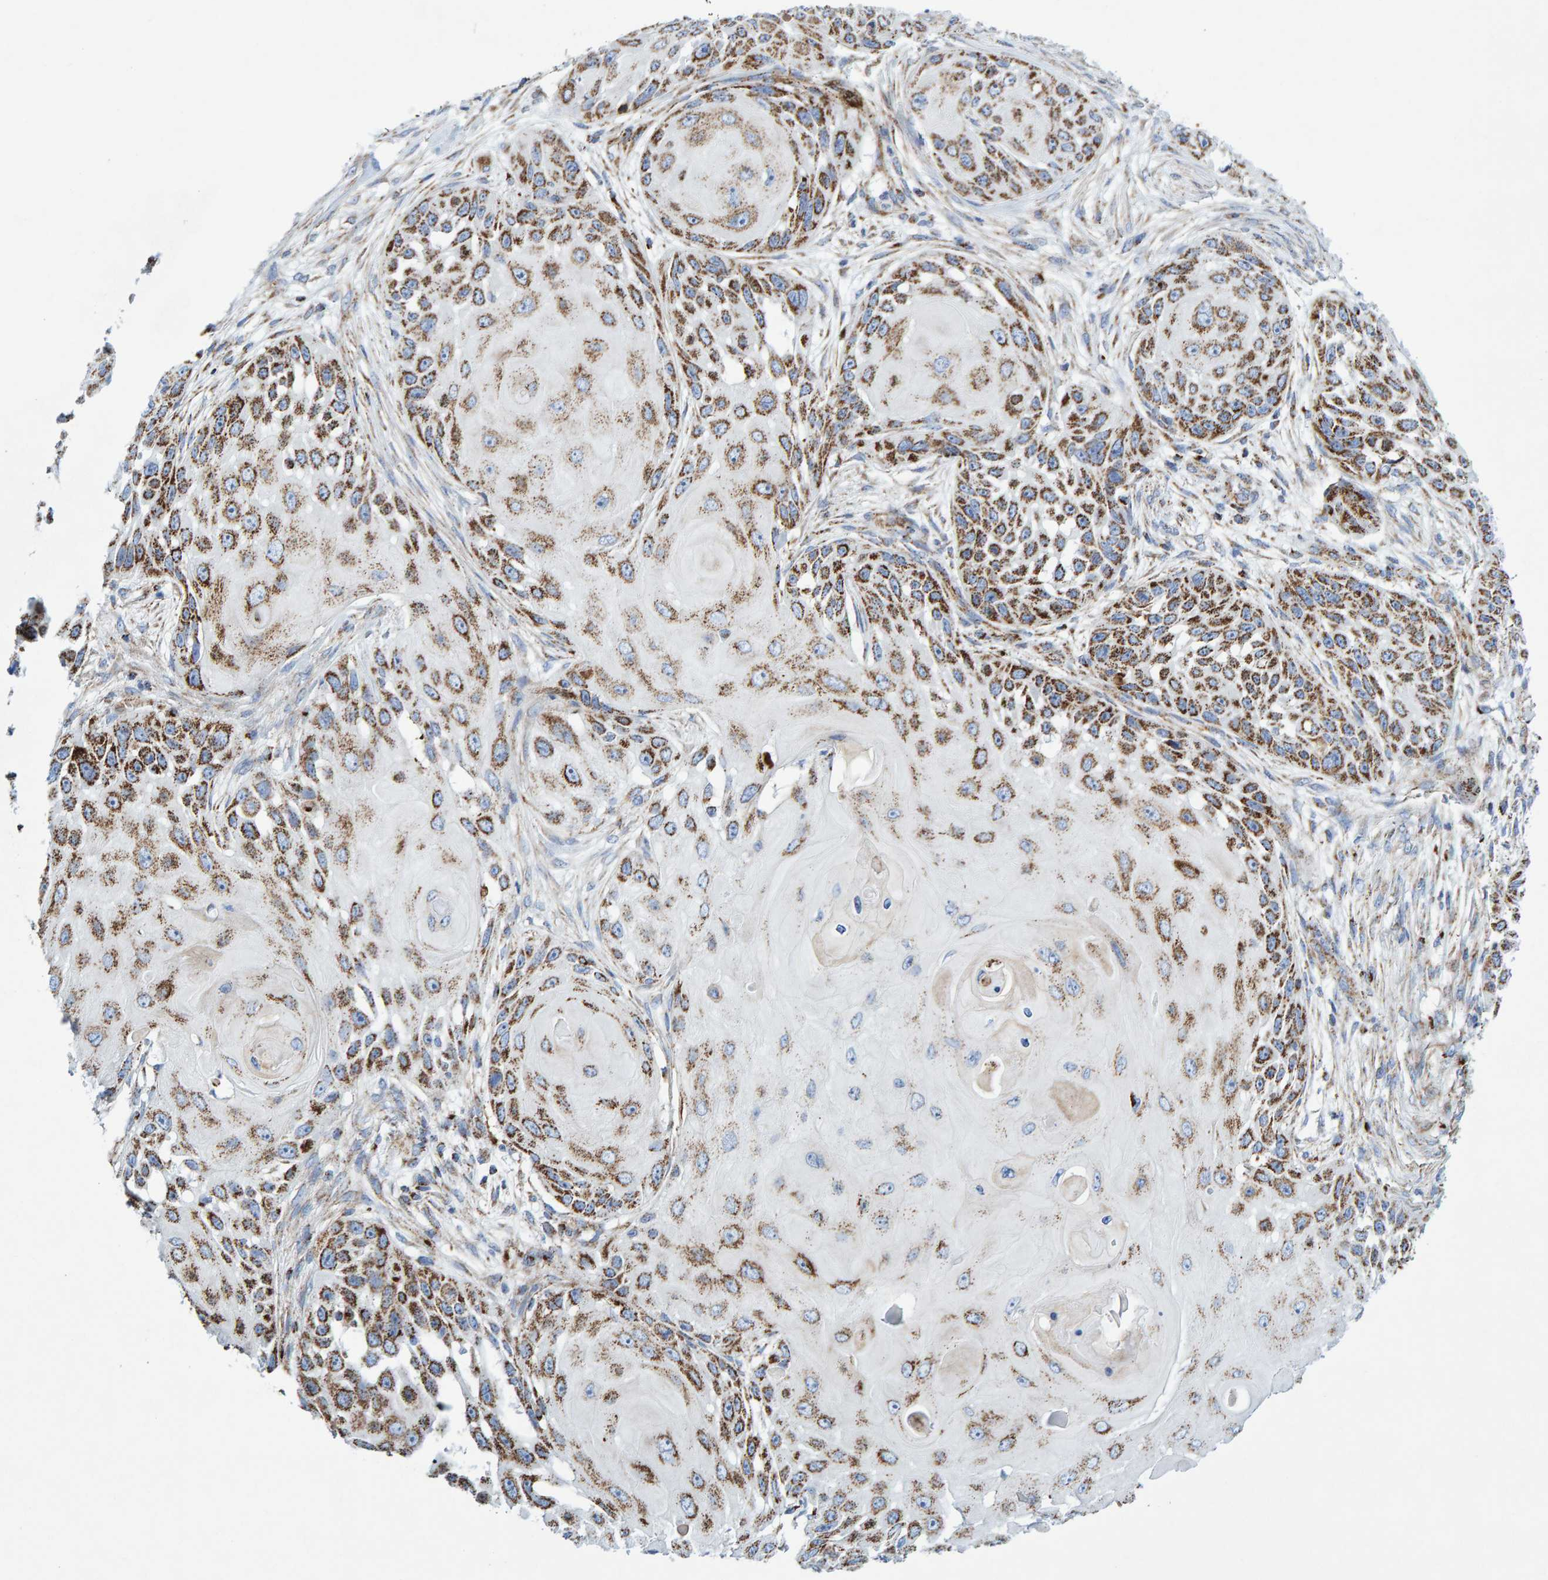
{"staining": {"intensity": "strong", "quantity": ">75%", "location": "cytoplasmic/membranous"}, "tissue": "skin cancer", "cell_type": "Tumor cells", "image_type": "cancer", "snomed": [{"axis": "morphology", "description": "Squamous cell carcinoma, NOS"}, {"axis": "topography", "description": "Skin"}], "caption": "A histopathology image showing strong cytoplasmic/membranous staining in approximately >75% of tumor cells in skin squamous cell carcinoma, as visualized by brown immunohistochemical staining.", "gene": "GGTA1", "patient": {"sex": "female", "age": 44}}